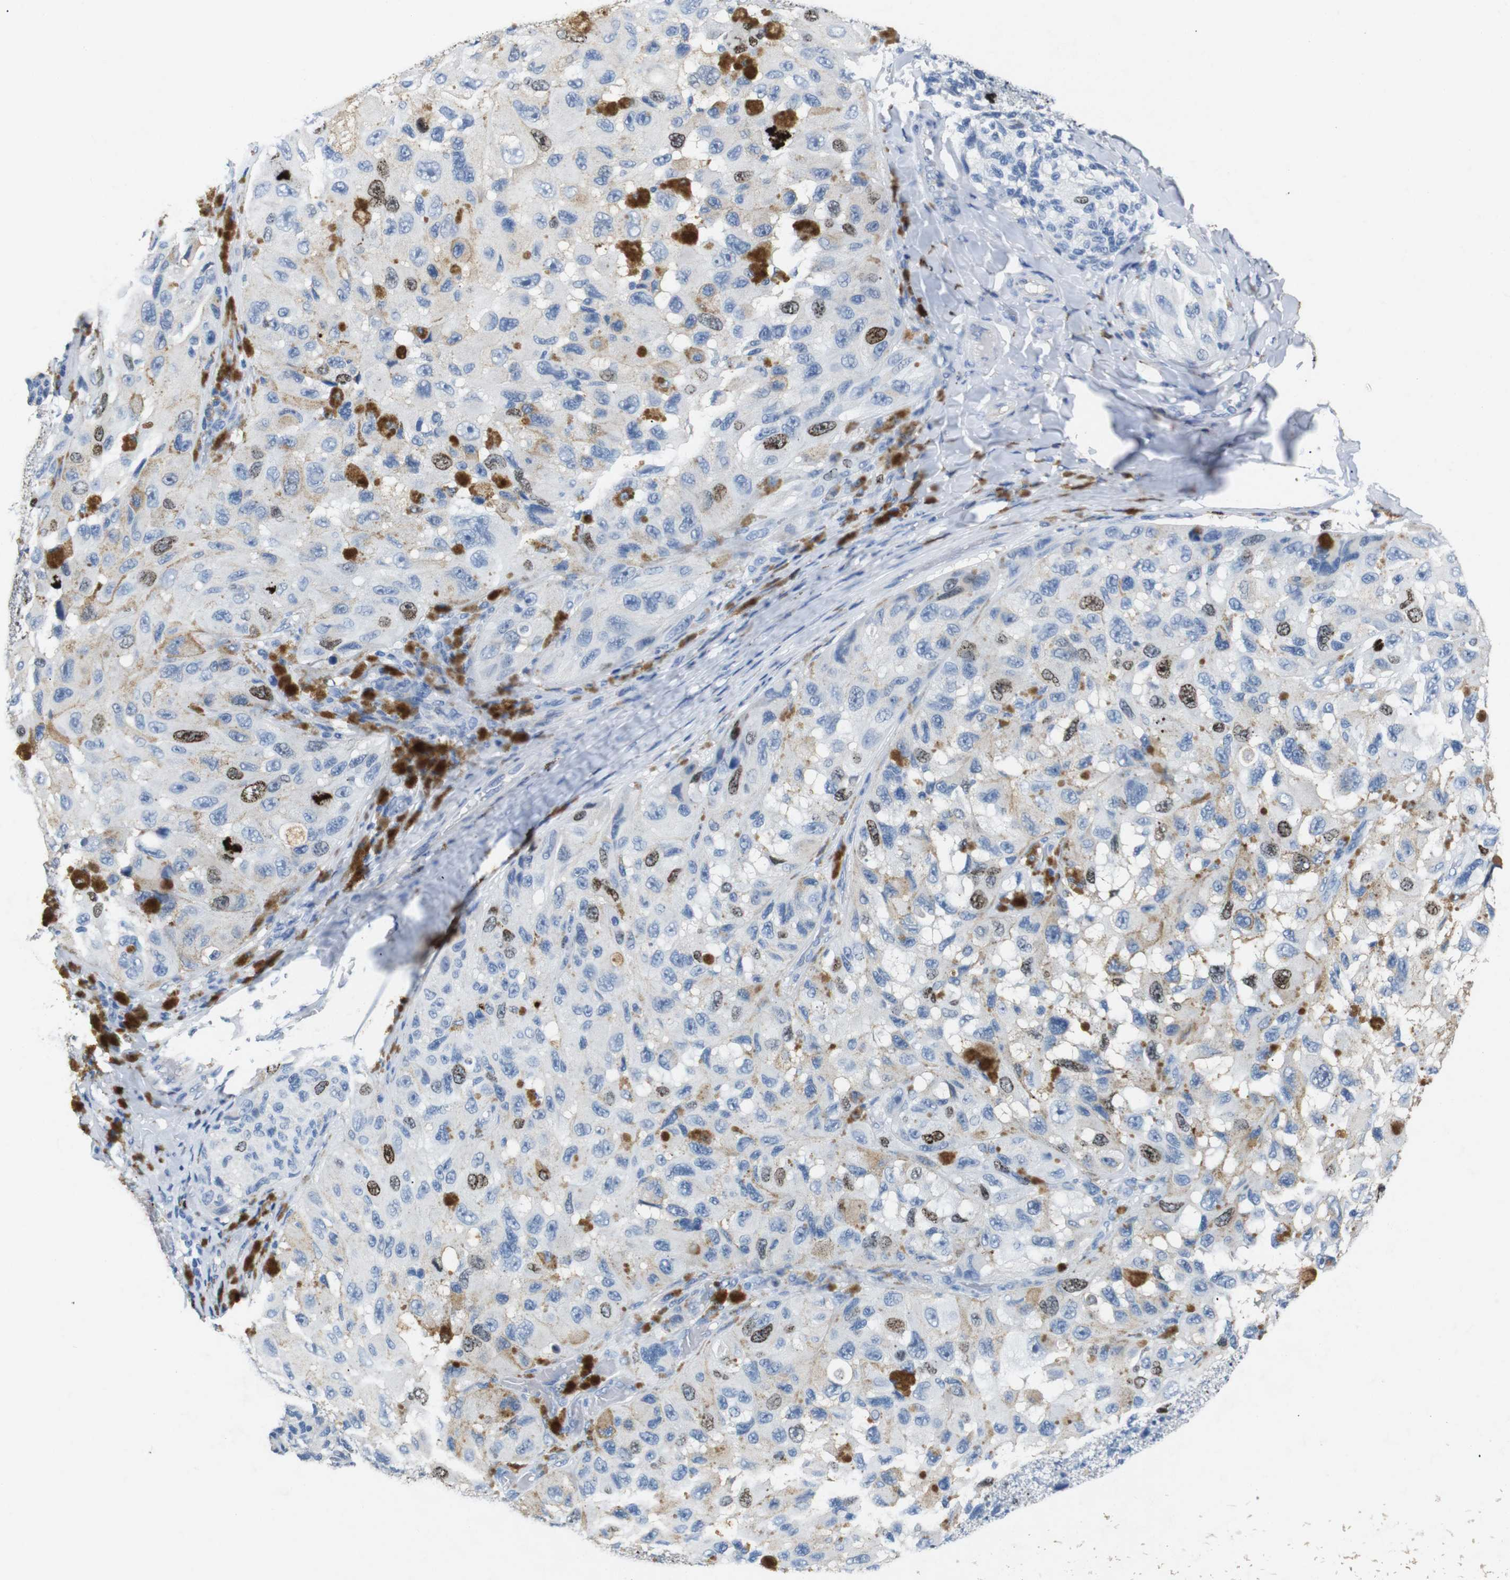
{"staining": {"intensity": "strong", "quantity": "<25%", "location": "nuclear"}, "tissue": "melanoma", "cell_type": "Tumor cells", "image_type": "cancer", "snomed": [{"axis": "morphology", "description": "Malignant melanoma, NOS"}, {"axis": "topography", "description": "Skin"}], "caption": "Immunohistochemistry (IHC) (DAB) staining of human melanoma shows strong nuclear protein staining in approximately <25% of tumor cells.", "gene": "INCENP", "patient": {"sex": "female", "age": 73}}